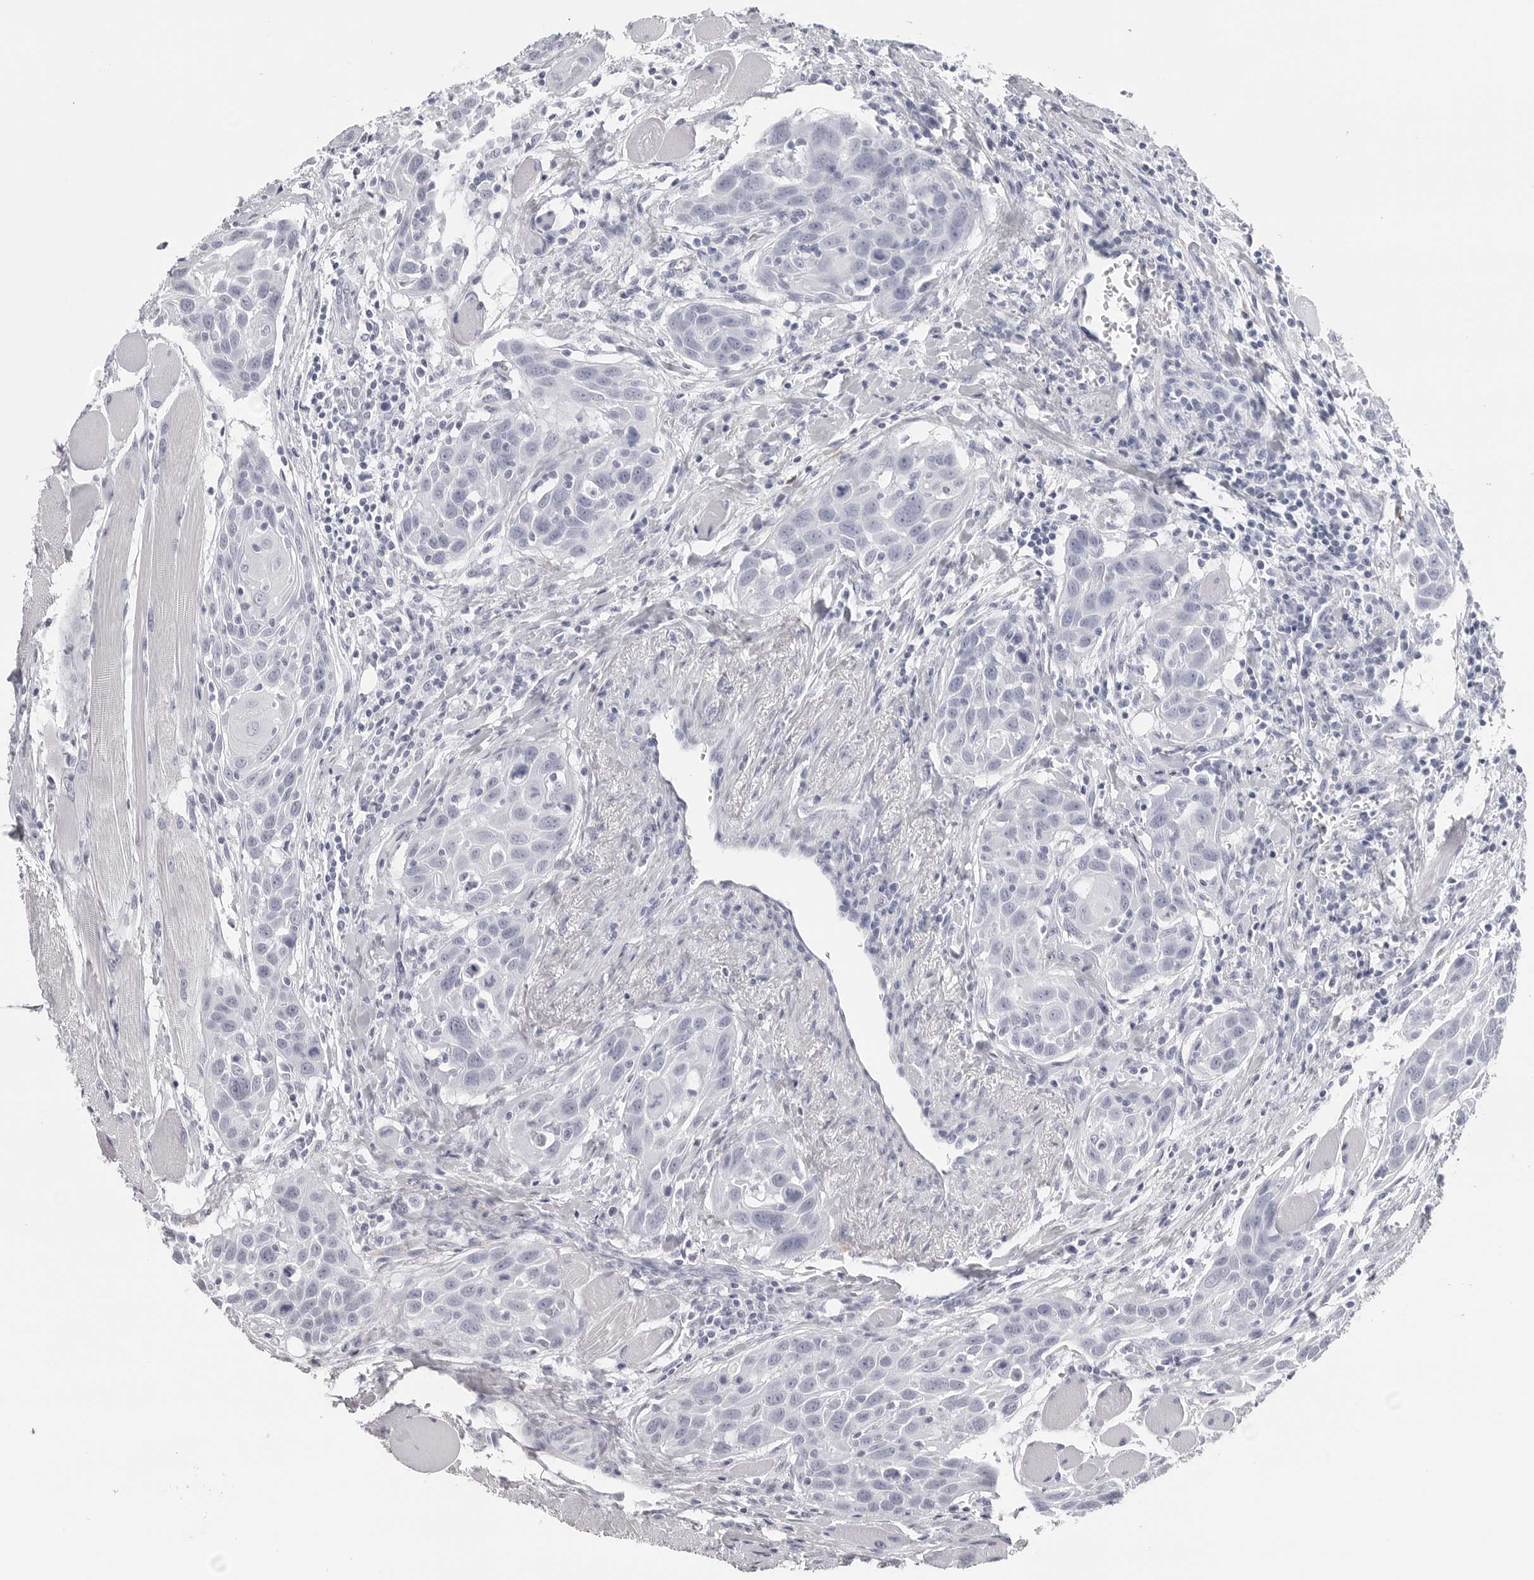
{"staining": {"intensity": "negative", "quantity": "none", "location": "none"}, "tissue": "head and neck cancer", "cell_type": "Tumor cells", "image_type": "cancer", "snomed": [{"axis": "morphology", "description": "Squamous cell carcinoma, NOS"}, {"axis": "topography", "description": "Oral tissue"}, {"axis": "topography", "description": "Head-Neck"}], "caption": "Immunohistochemistry (IHC) photomicrograph of human squamous cell carcinoma (head and neck) stained for a protein (brown), which reveals no positivity in tumor cells.", "gene": "CST2", "patient": {"sex": "female", "age": 50}}